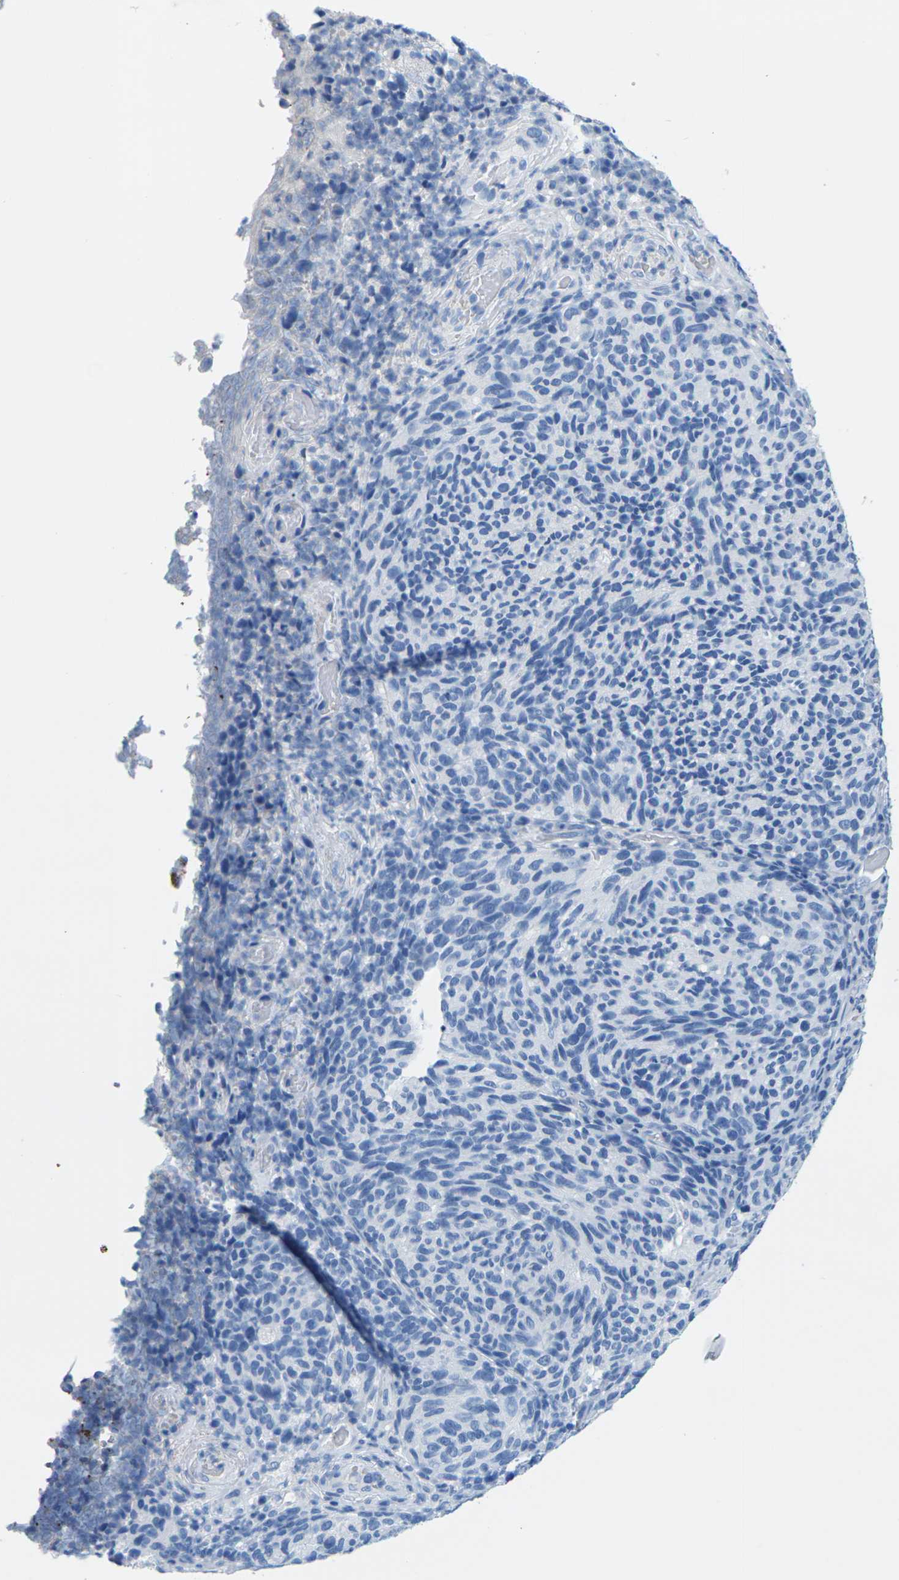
{"staining": {"intensity": "negative", "quantity": "none", "location": "none"}, "tissue": "melanoma", "cell_type": "Tumor cells", "image_type": "cancer", "snomed": [{"axis": "morphology", "description": "Malignant melanoma, NOS"}, {"axis": "topography", "description": "Skin"}], "caption": "The immunohistochemistry (IHC) photomicrograph has no significant expression in tumor cells of malignant melanoma tissue. (DAB immunohistochemistry (IHC), high magnification).", "gene": "SLC12A1", "patient": {"sex": "female", "age": 73}}